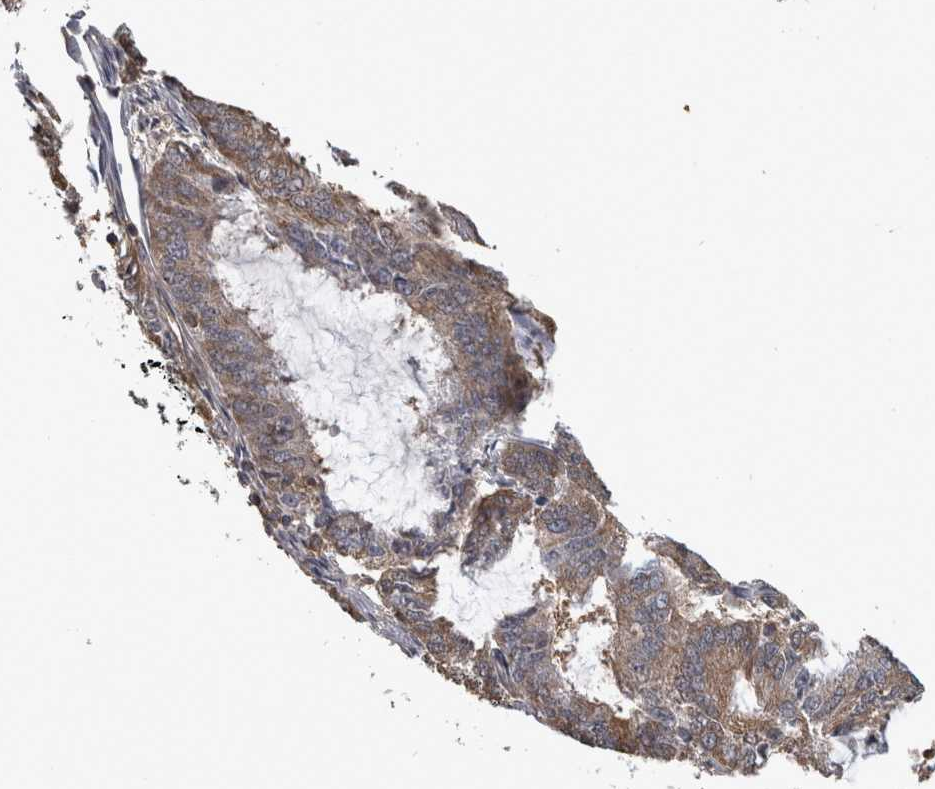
{"staining": {"intensity": "moderate", "quantity": ">75%", "location": "cytoplasmic/membranous"}, "tissue": "endometrial cancer", "cell_type": "Tumor cells", "image_type": "cancer", "snomed": [{"axis": "morphology", "description": "Adenocarcinoma, NOS"}, {"axis": "topography", "description": "Endometrium"}], "caption": "Immunohistochemical staining of human endometrial adenocarcinoma exhibits medium levels of moderate cytoplasmic/membranous protein staining in approximately >75% of tumor cells.", "gene": "ATXN2", "patient": {"sex": "female", "age": 49}}